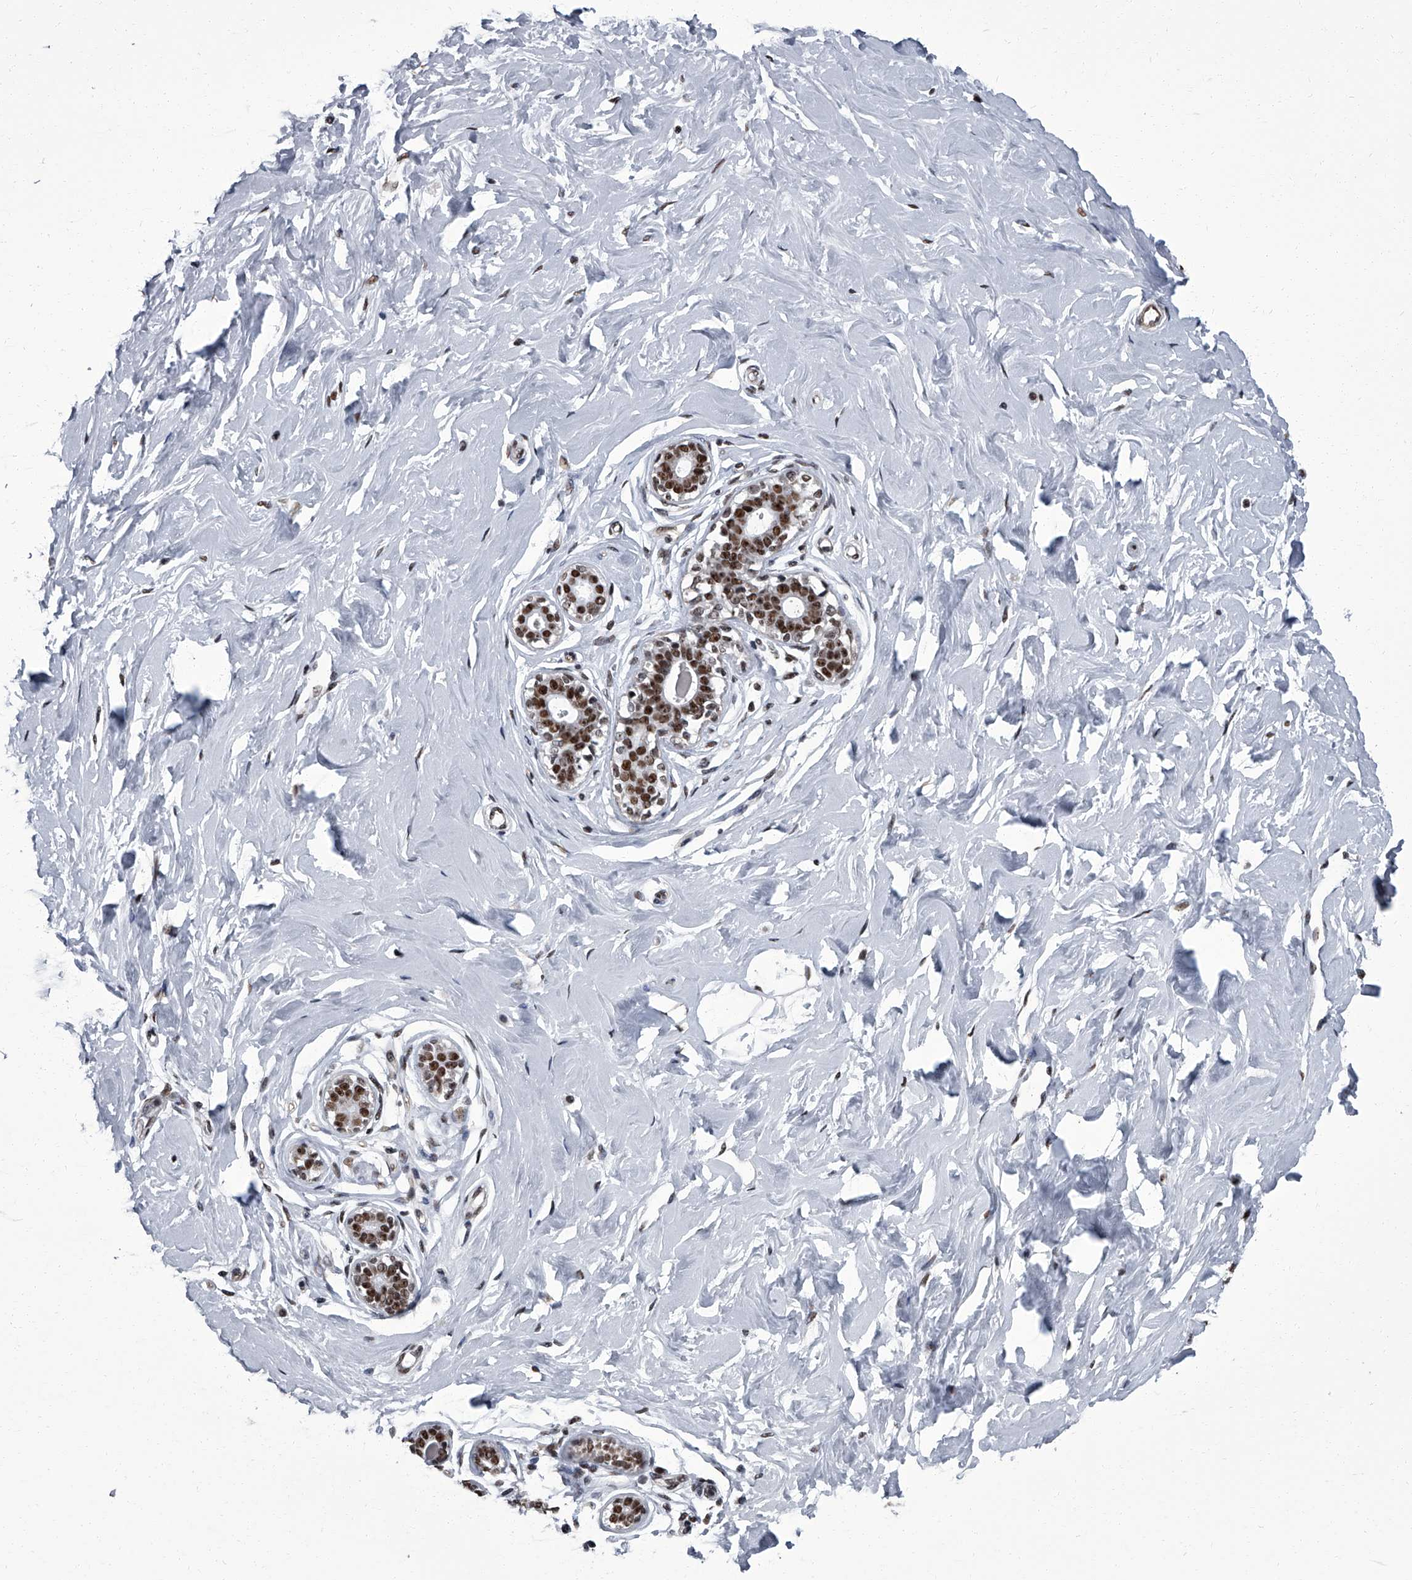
{"staining": {"intensity": "moderate", "quantity": "25%-75%", "location": "nuclear"}, "tissue": "breast", "cell_type": "Adipocytes", "image_type": "normal", "snomed": [{"axis": "morphology", "description": "Normal tissue, NOS"}, {"axis": "morphology", "description": "Adenoma, NOS"}, {"axis": "topography", "description": "Breast"}], "caption": "Unremarkable breast shows moderate nuclear positivity in about 25%-75% of adipocytes, visualized by immunohistochemistry.", "gene": "ZNF518B", "patient": {"sex": "female", "age": 23}}